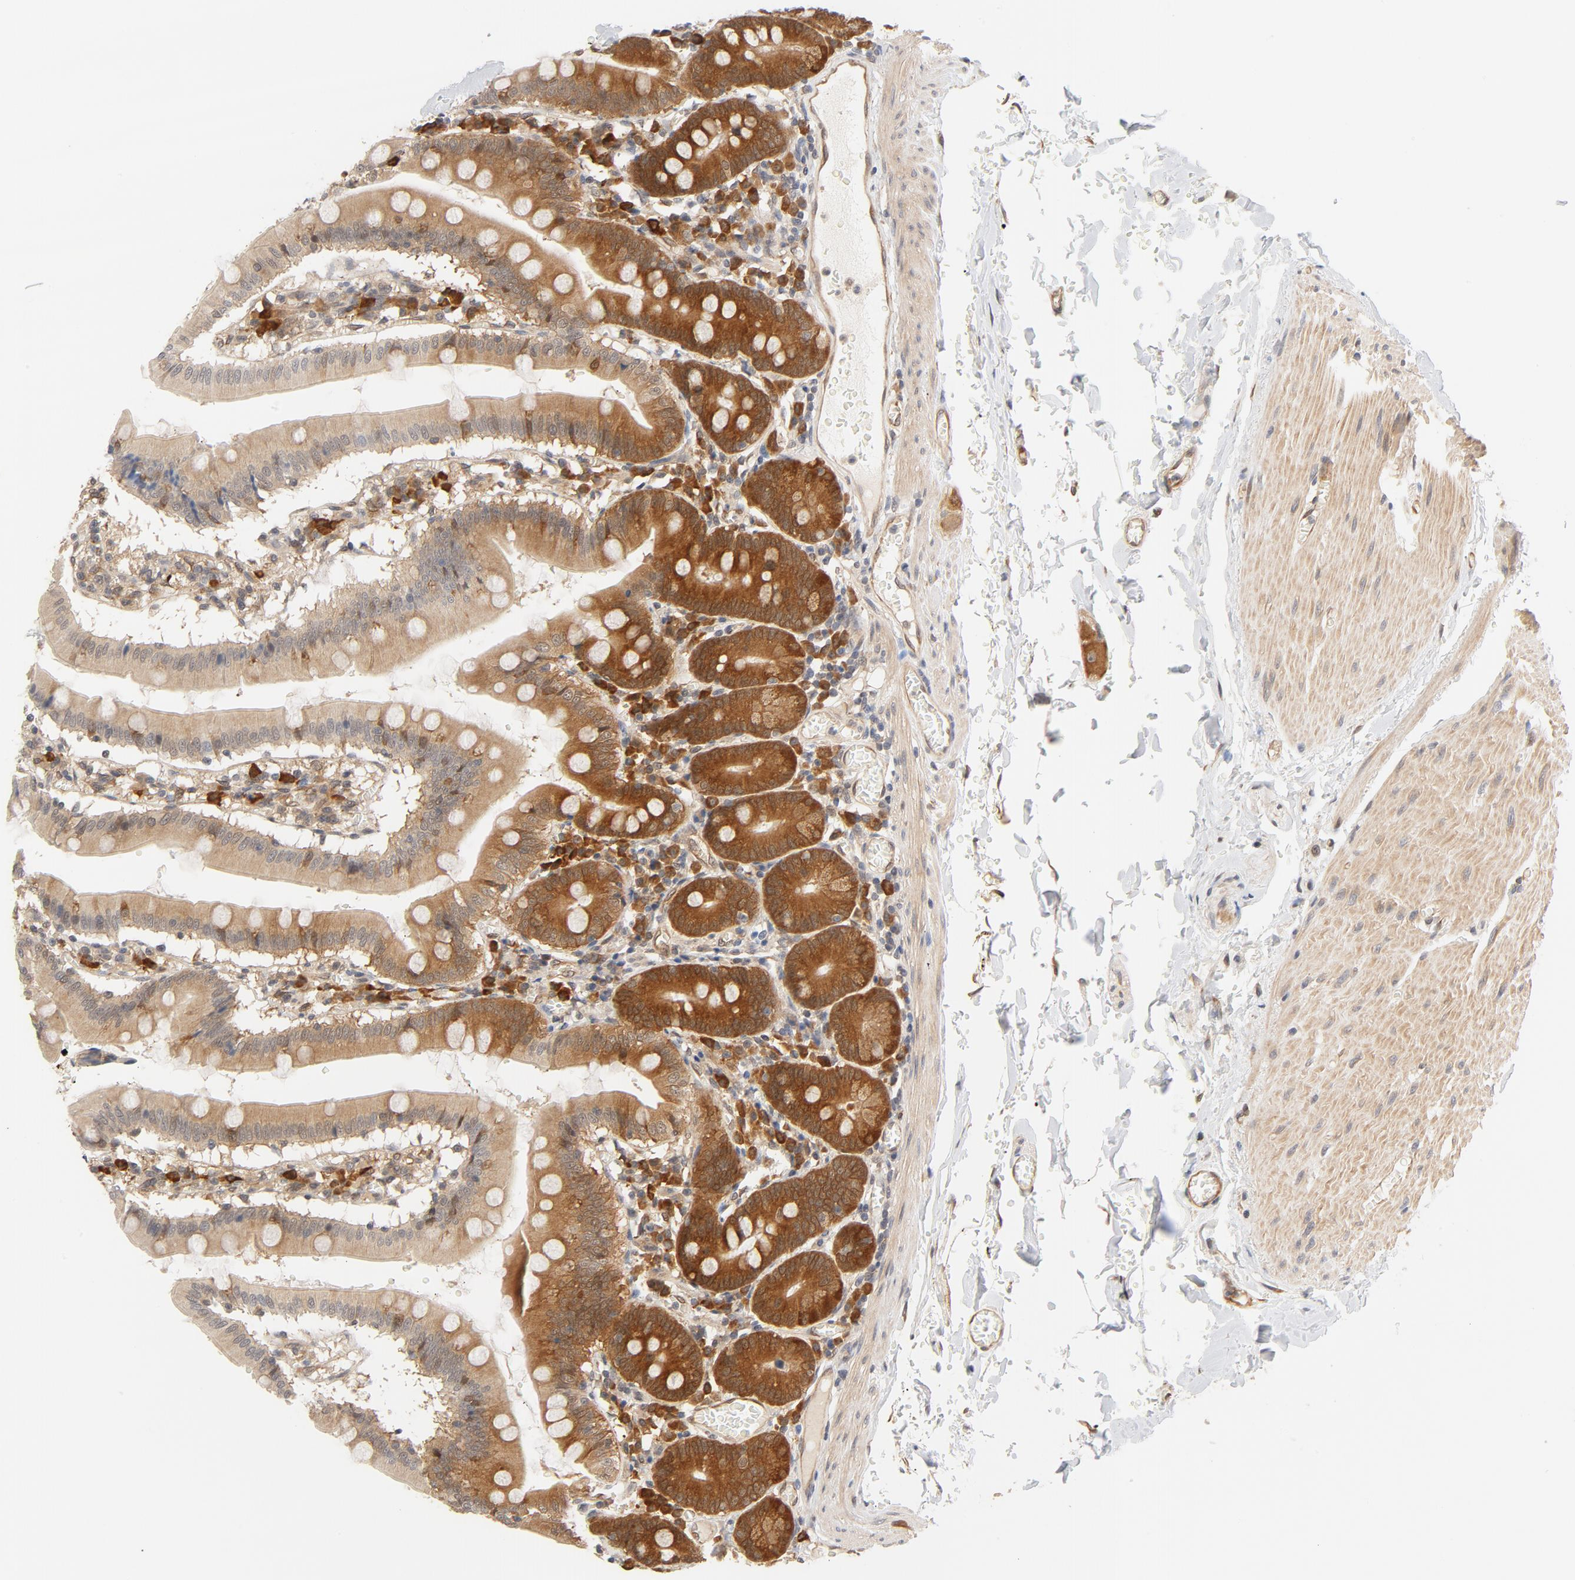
{"staining": {"intensity": "moderate", "quantity": ">75%", "location": "cytoplasmic/membranous,nuclear"}, "tissue": "small intestine", "cell_type": "Glandular cells", "image_type": "normal", "snomed": [{"axis": "morphology", "description": "Normal tissue, NOS"}, {"axis": "topography", "description": "Small intestine"}], "caption": "A high-resolution histopathology image shows immunohistochemistry (IHC) staining of unremarkable small intestine, which shows moderate cytoplasmic/membranous,nuclear staining in about >75% of glandular cells. The protein is shown in brown color, while the nuclei are stained blue.", "gene": "EIF4E", "patient": {"sex": "male", "age": 71}}